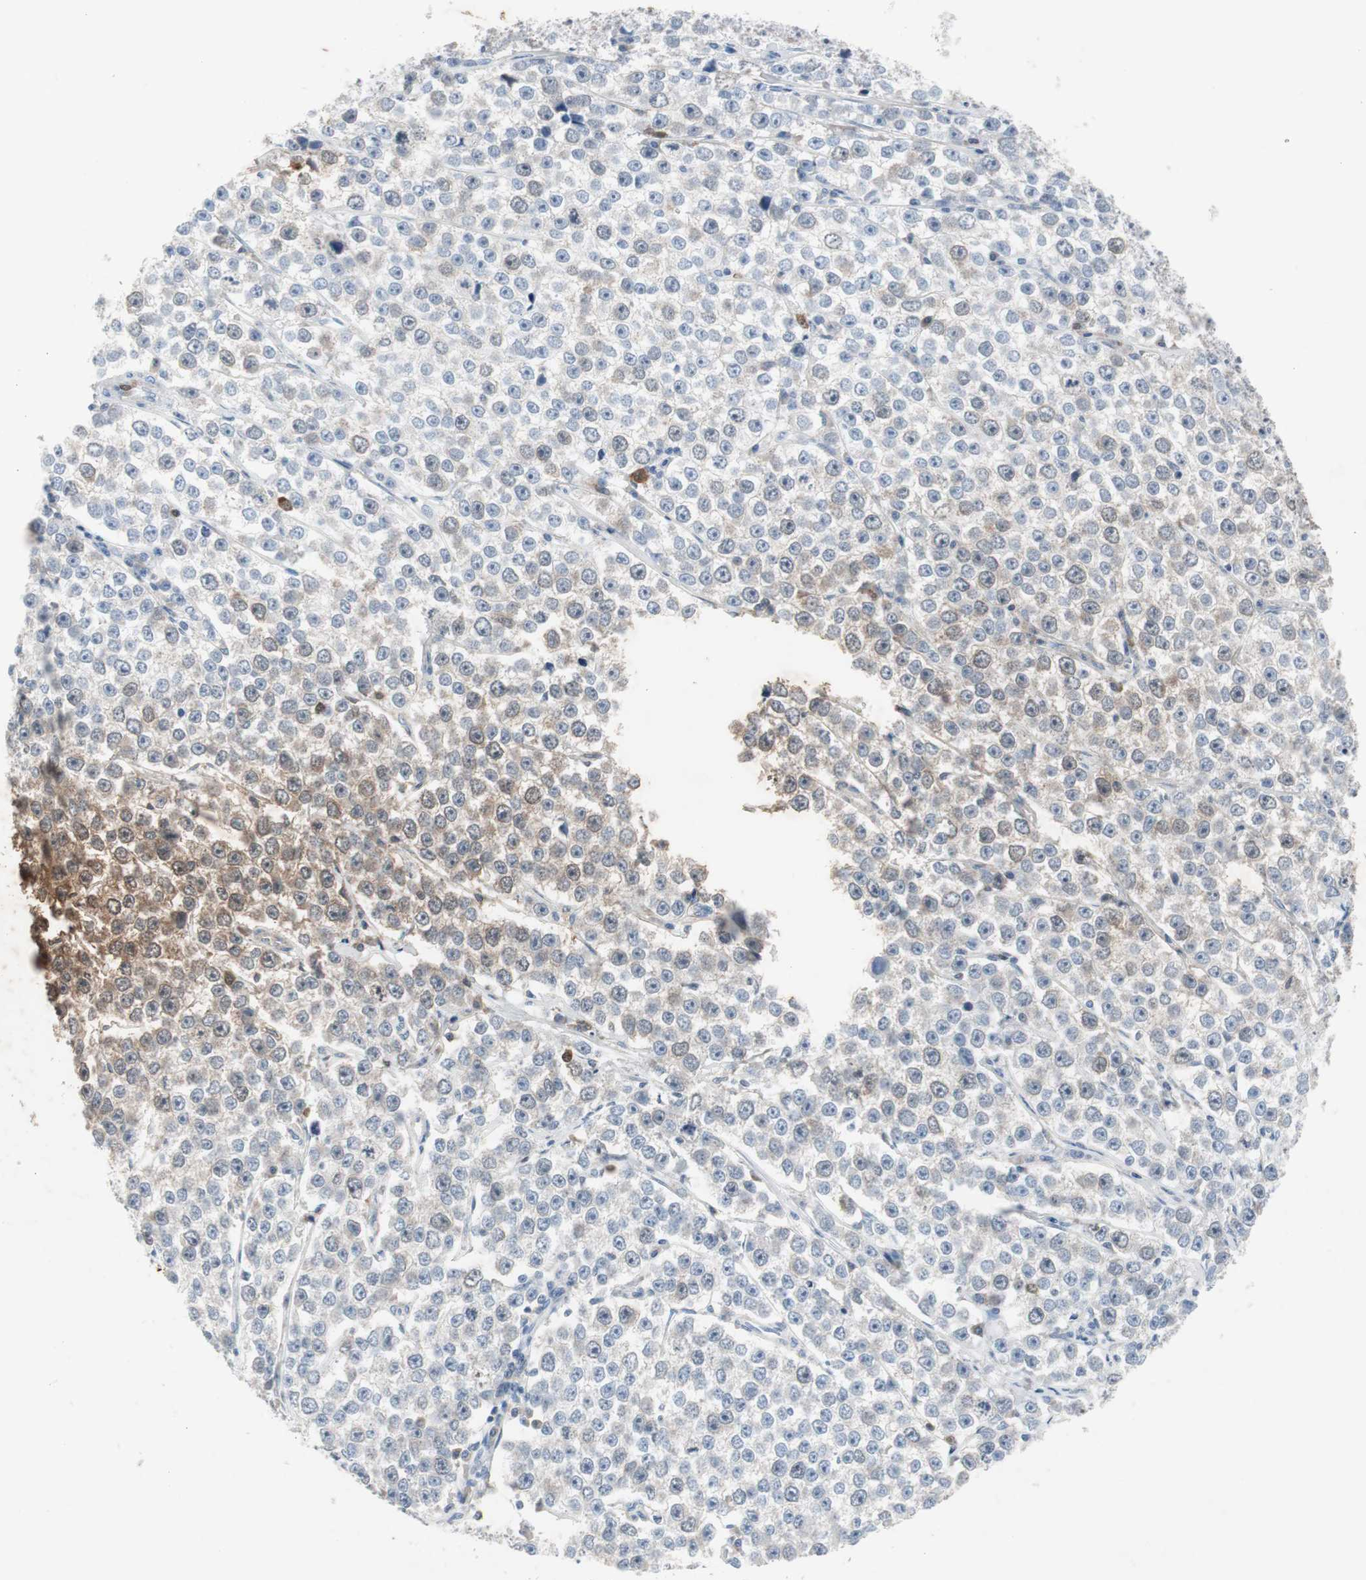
{"staining": {"intensity": "negative", "quantity": "none", "location": "none"}, "tissue": "testis cancer", "cell_type": "Tumor cells", "image_type": "cancer", "snomed": [{"axis": "morphology", "description": "Seminoma, NOS"}, {"axis": "morphology", "description": "Carcinoma, Embryonal, NOS"}, {"axis": "topography", "description": "Testis"}], "caption": "Immunohistochemistry photomicrograph of neoplastic tissue: embryonal carcinoma (testis) stained with DAB (3,3'-diaminobenzidine) reveals no significant protein positivity in tumor cells.", "gene": "TK1", "patient": {"sex": "male", "age": 52}}